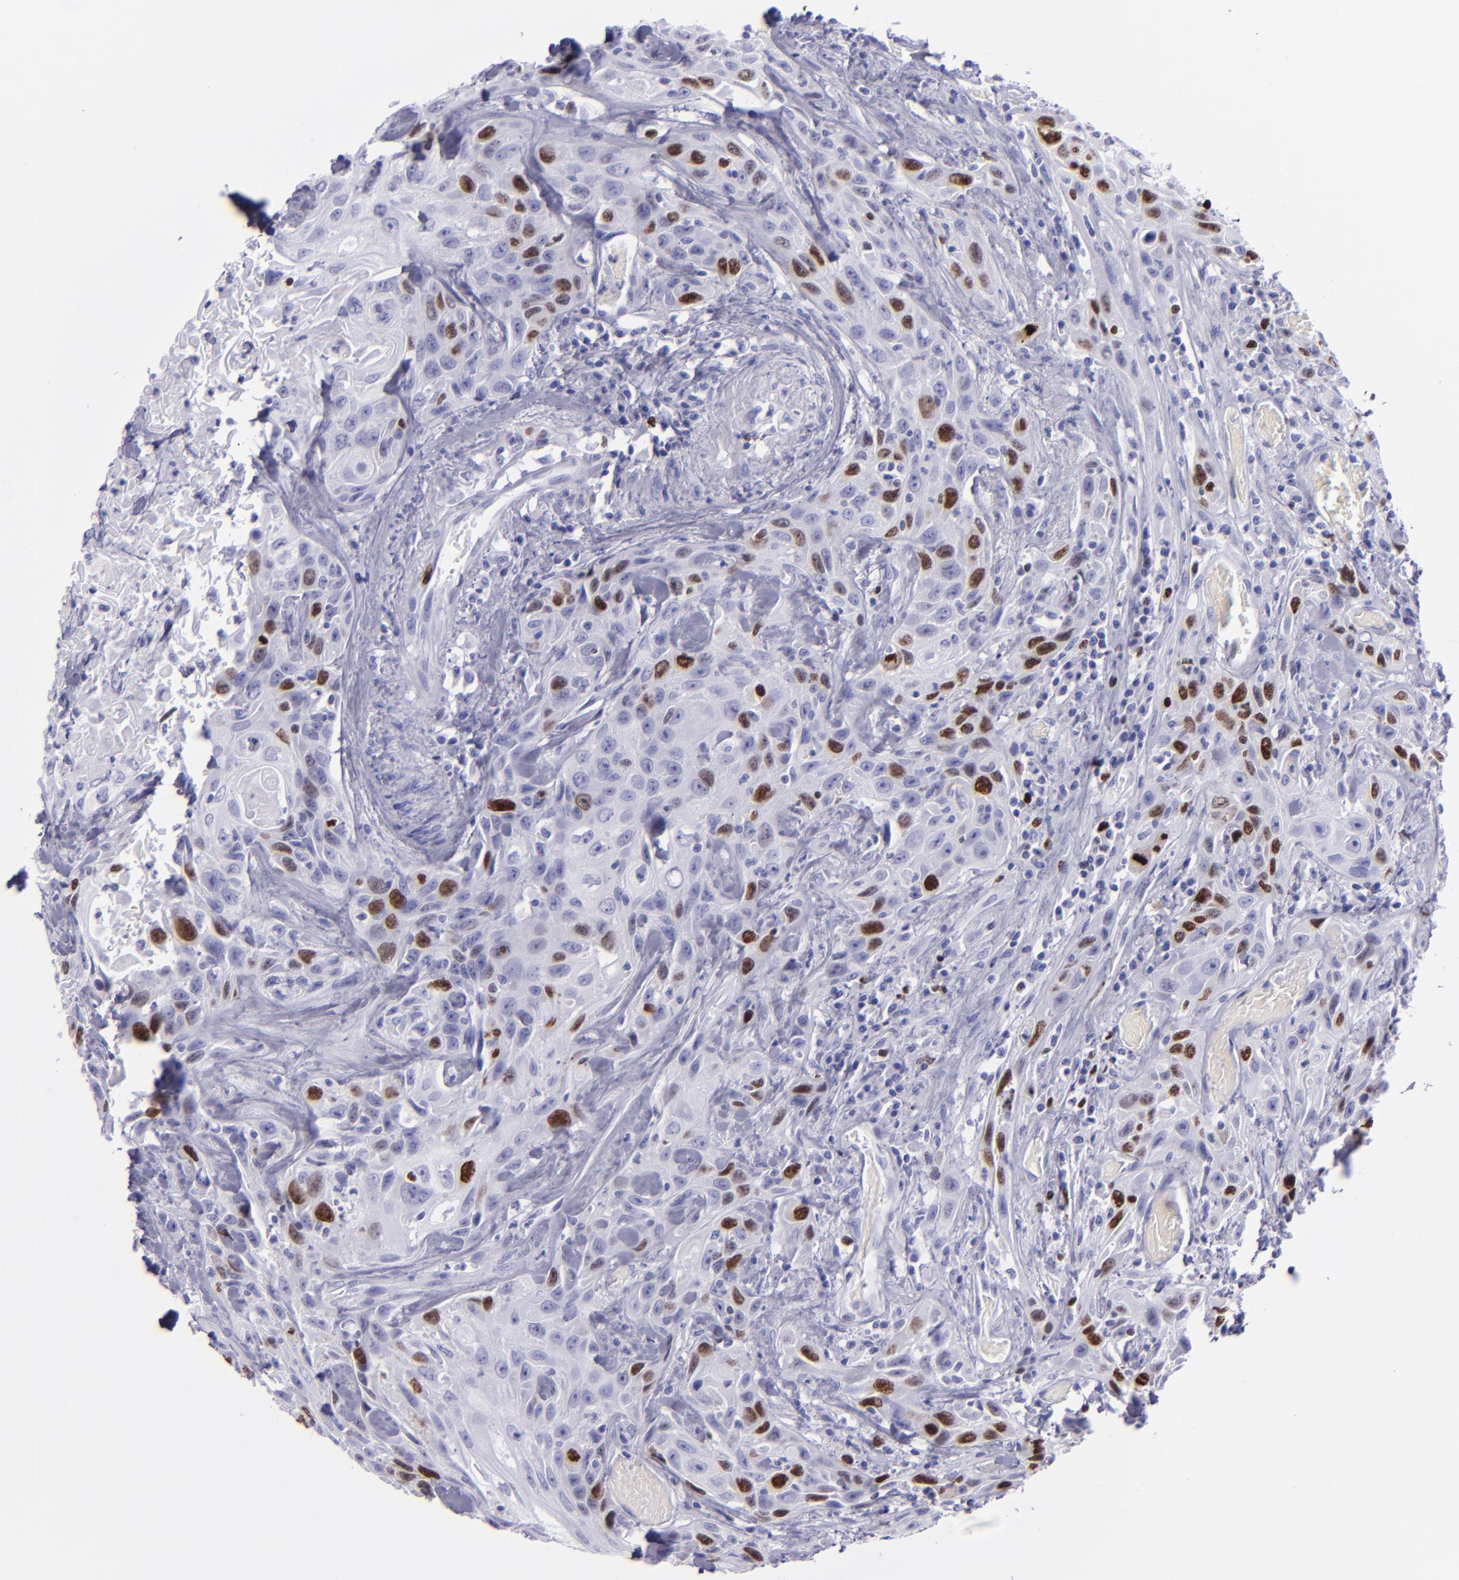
{"staining": {"intensity": "strong", "quantity": "<25%", "location": "nuclear"}, "tissue": "urothelial cancer", "cell_type": "Tumor cells", "image_type": "cancer", "snomed": [{"axis": "morphology", "description": "Urothelial carcinoma, High grade"}, {"axis": "topography", "description": "Urinary bladder"}], "caption": "Immunohistochemistry (IHC) image of neoplastic tissue: urothelial cancer stained using immunohistochemistry exhibits medium levels of strong protein expression localized specifically in the nuclear of tumor cells, appearing as a nuclear brown color.", "gene": "TOP2A", "patient": {"sex": "female", "age": 84}}